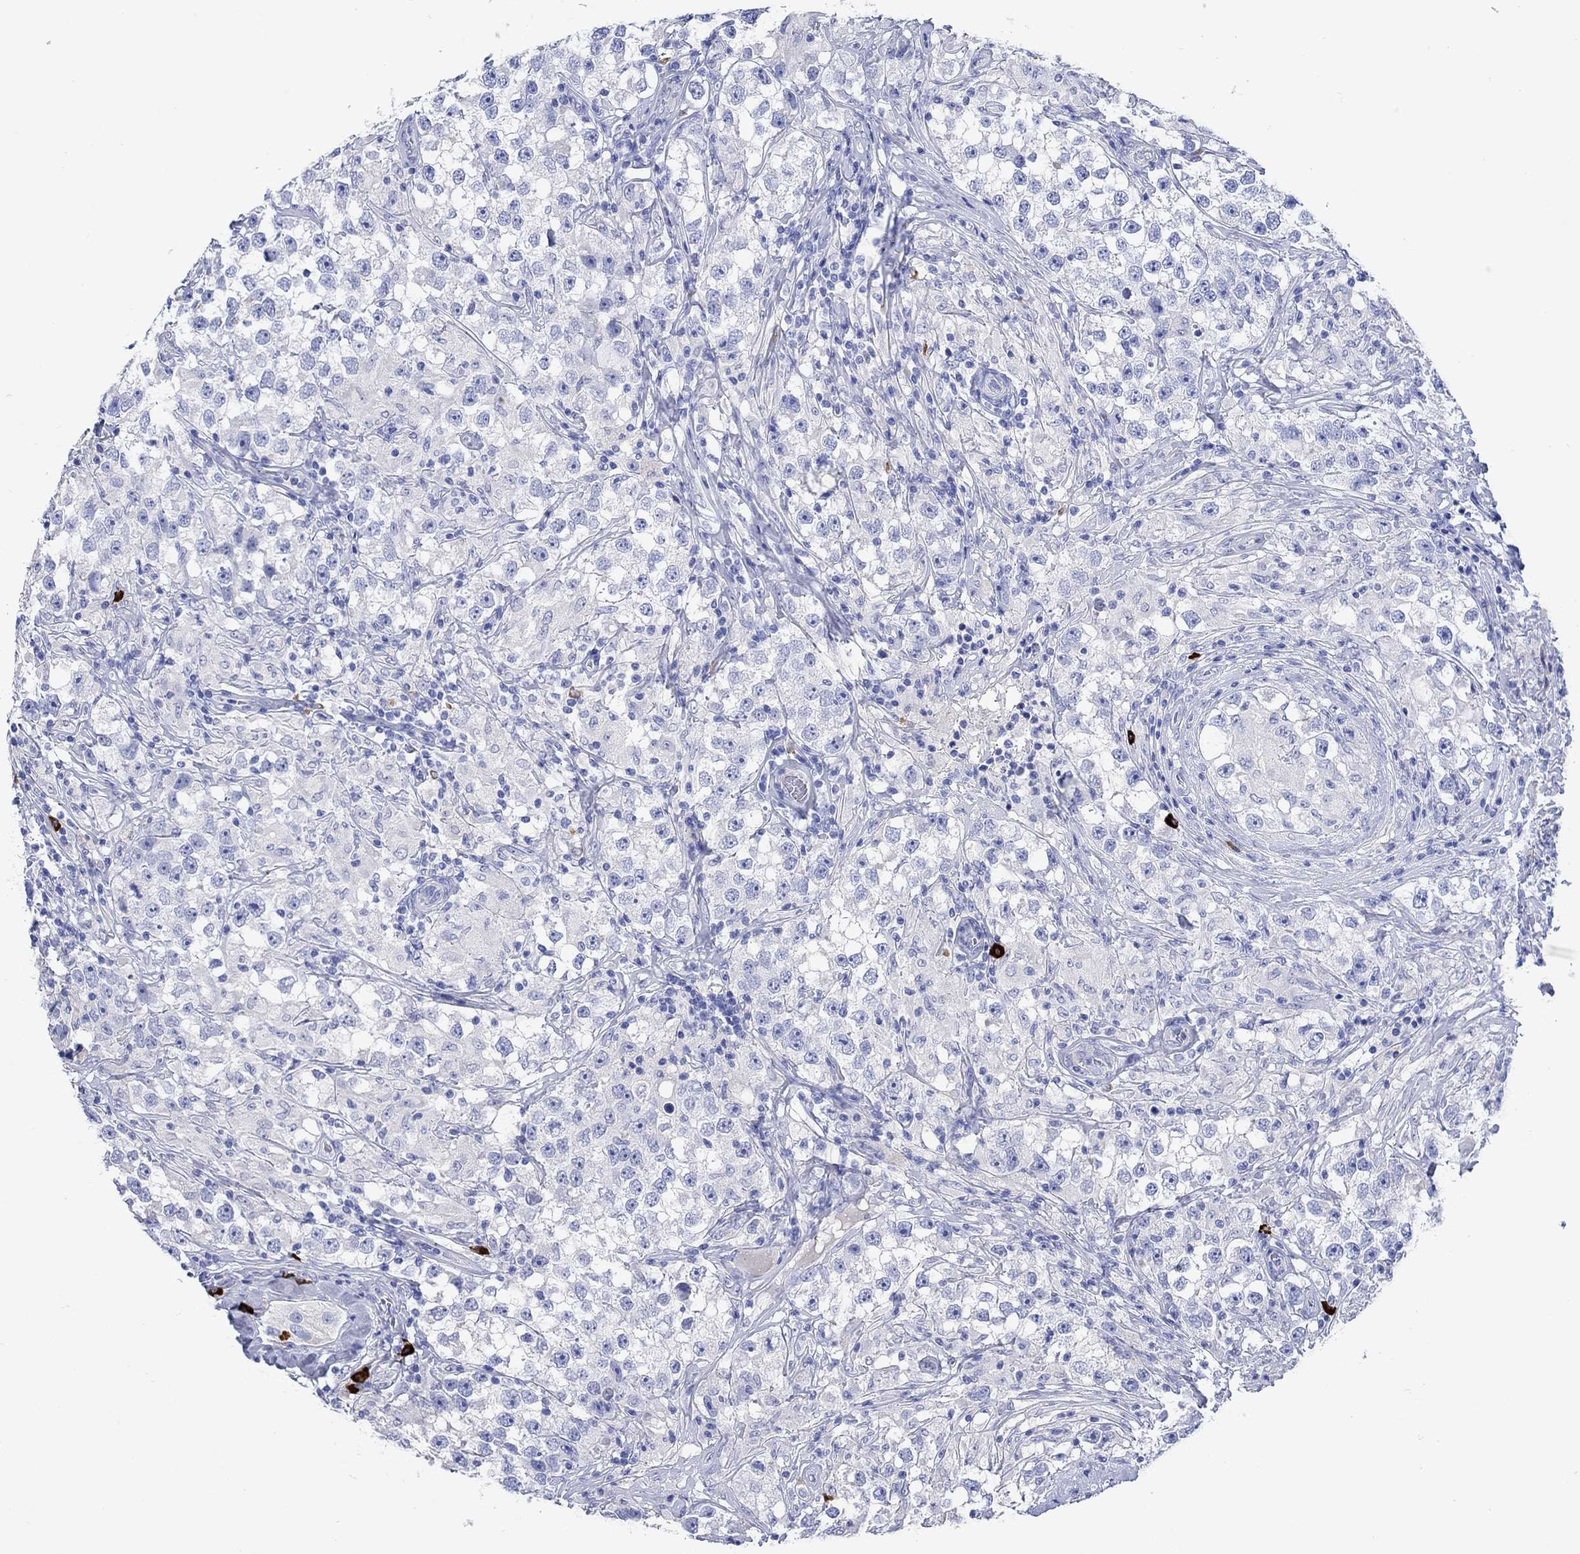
{"staining": {"intensity": "negative", "quantity": "none", "location": "none"}, "tissue": "testis cancer", "cell_type": "Tumor cells", "image_type": "cancer", "snomed": [{"axis": "morphology", "description": "Seminoma, NOS"}, {"axis": "topography", "description": "Testis"}], "caption": "IHC of human testis seminoma shows no staining in tumor cells.", "gene": "P2RY6", "patient": {"sex": "male", "age": 46}}